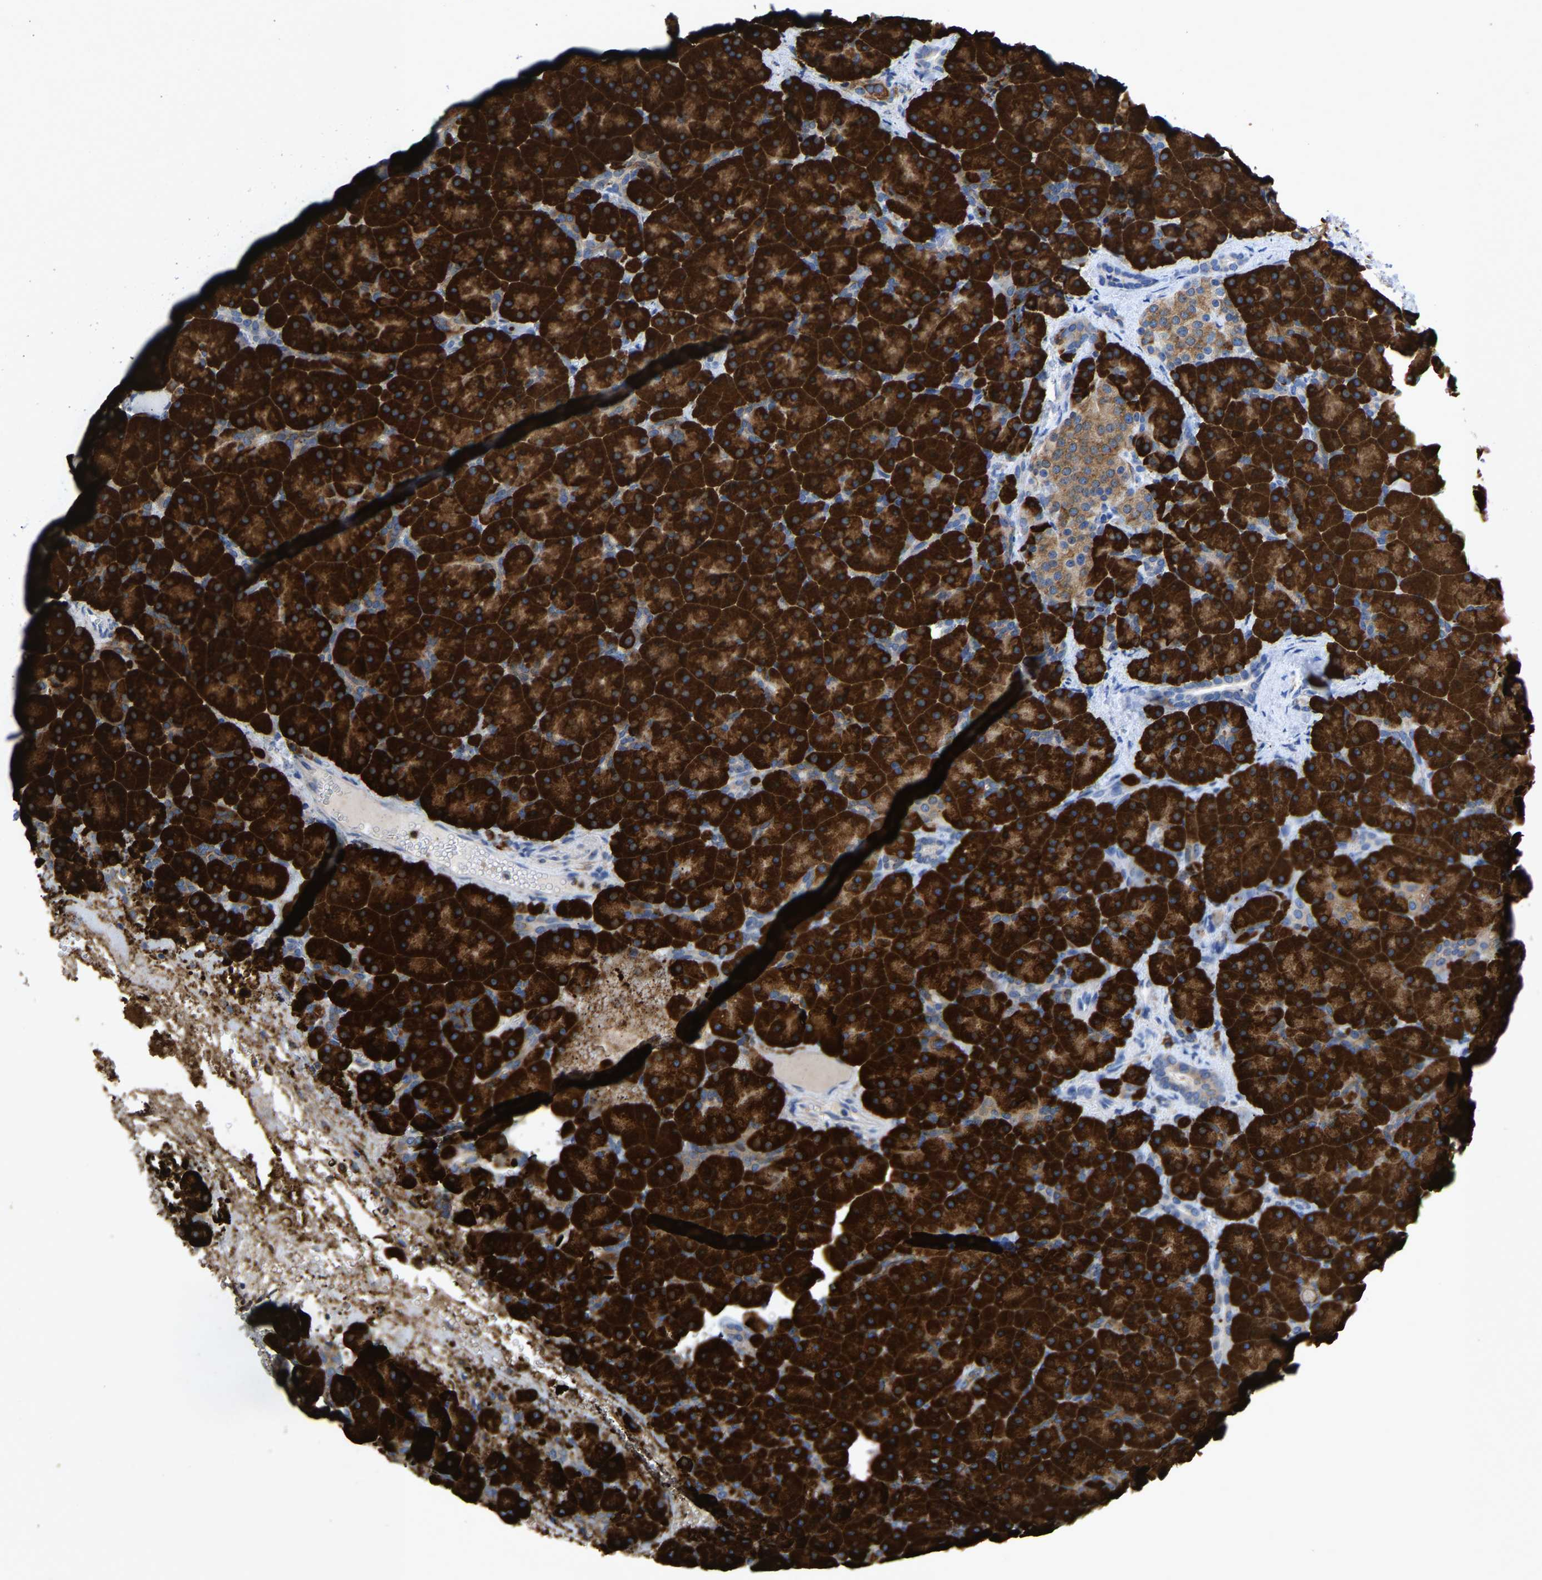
{"staining": {"intensity": "strong", "quantity": ">75%", "location": "cytoplasmic/membranous"}, "tissue": "pancreas", "cell_type": "Exocrine glandular cells", "image_type": "normal", "snomed": [{"axis": "morphology", "description": "Normal tissue, NOS"}, {"axis": "topography", "description": "Pancreas"}], "caption": "Immunohistochemistry (IHC) staining of unremarkable pancreas, which exhibits high levels of strong cytoplasmic/membranous staining in about >75% of exocrine glandular cells indicating strong cytoplasmic/membranous protein expression. The staining was performed using DAB (brown) for protein detection and nuclei were counterstained in hematoxylin (blue).", "gene": "P4HB", "patient": {"sex": "male", "age": 66}}